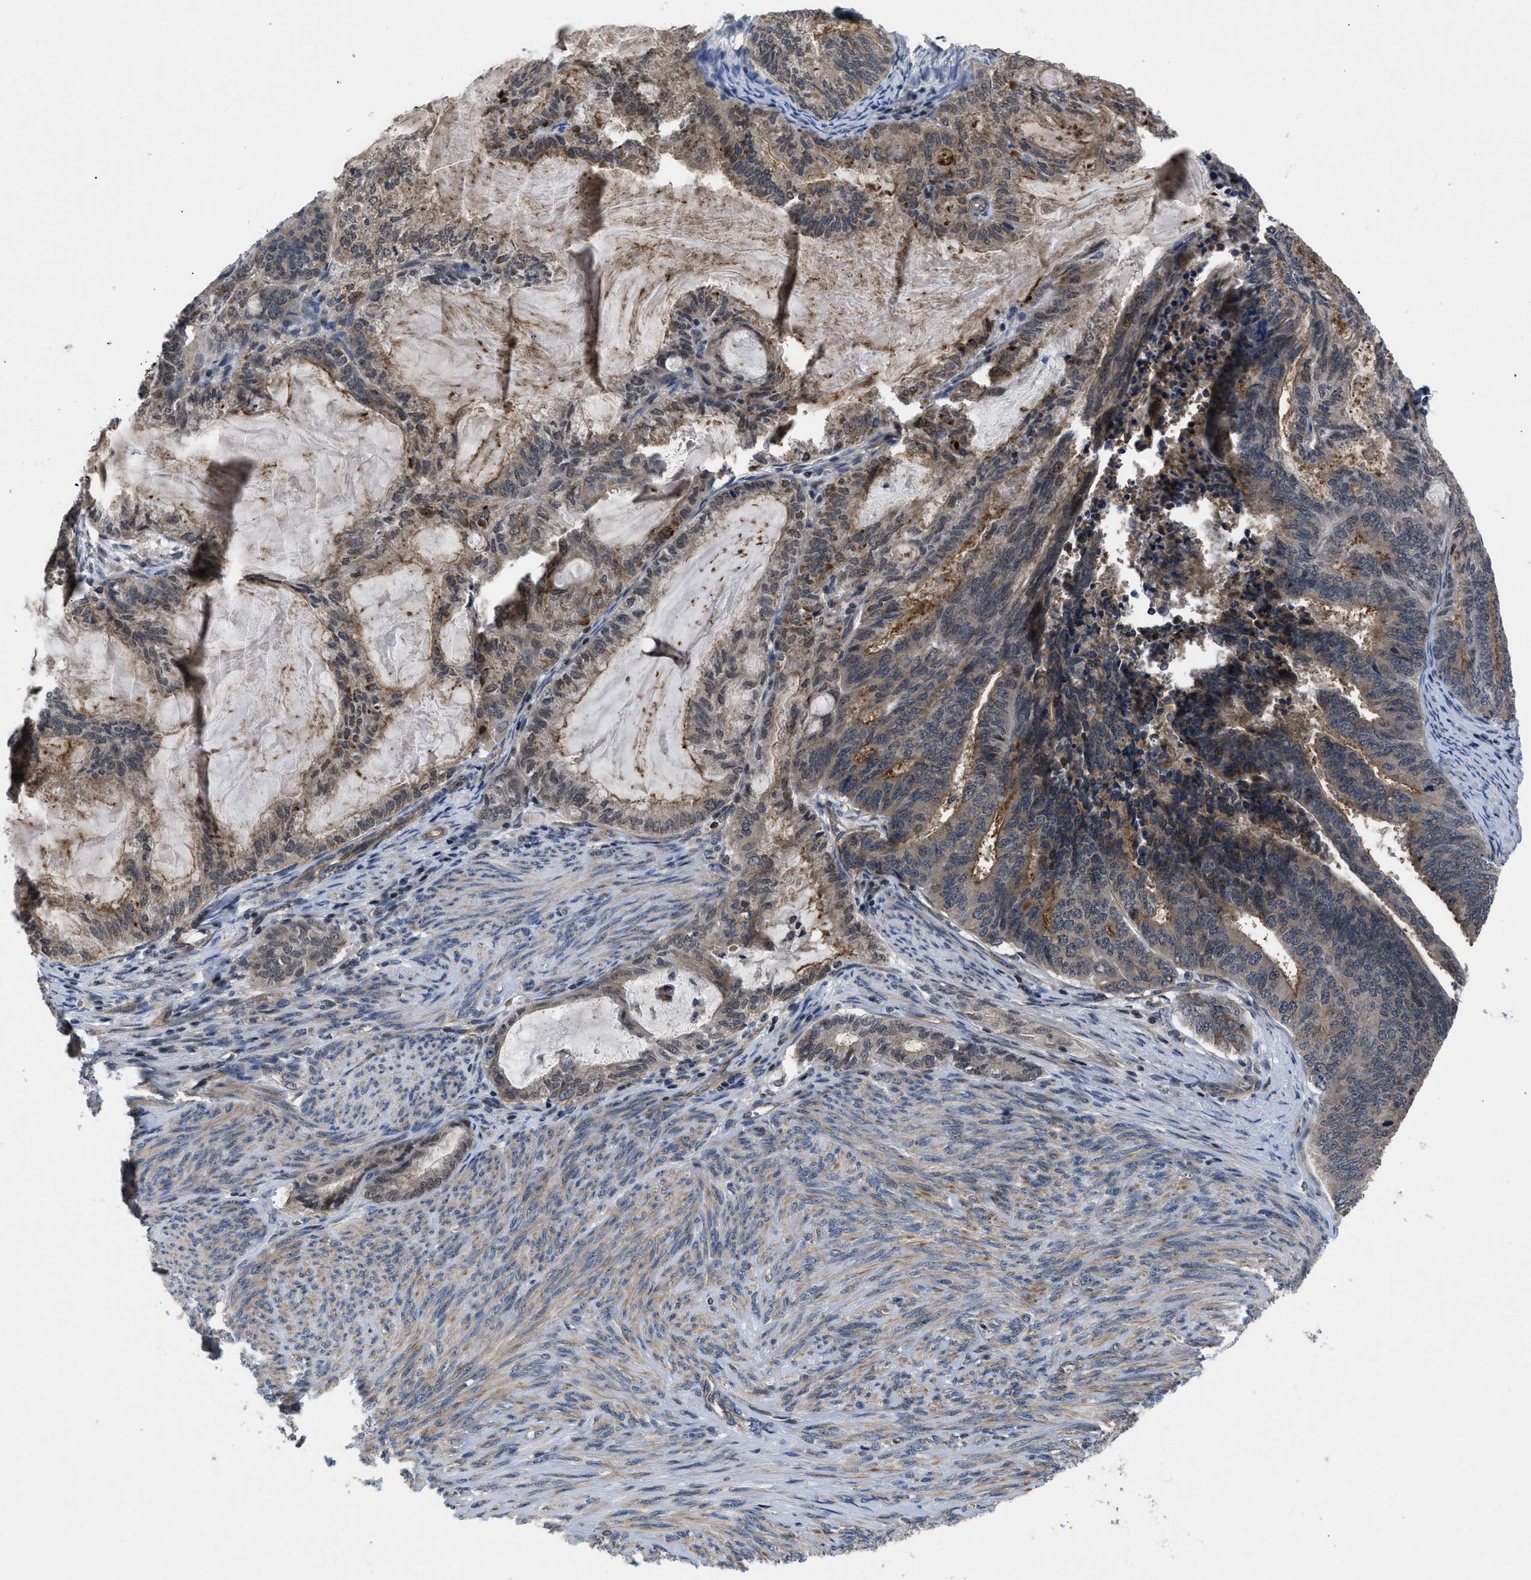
{"staining": {"intensity": "weak", "quantity": "25%-75%", "location": "cytoplasmic/membranous"}, "tissue": "endometrial cancer", "cell_type": "Tumor cells", "image_type": "cancer", "snomed": [{"axis": "morphology", "description": "Adenocarcinoma, NOS"}, {"axis": "topography", "description": "Endometrium"}], "caption": "Immunohistochemistry (IHC) (DAB (3,3'-diaminobenzidine)) staining of human endometrial cancer displays weak cytoplasmic/membranous protein expression in about 25%-75% of tumor cells.", "gene": "DNAJC14", "patient": {"sex": "female", "age": 86}}